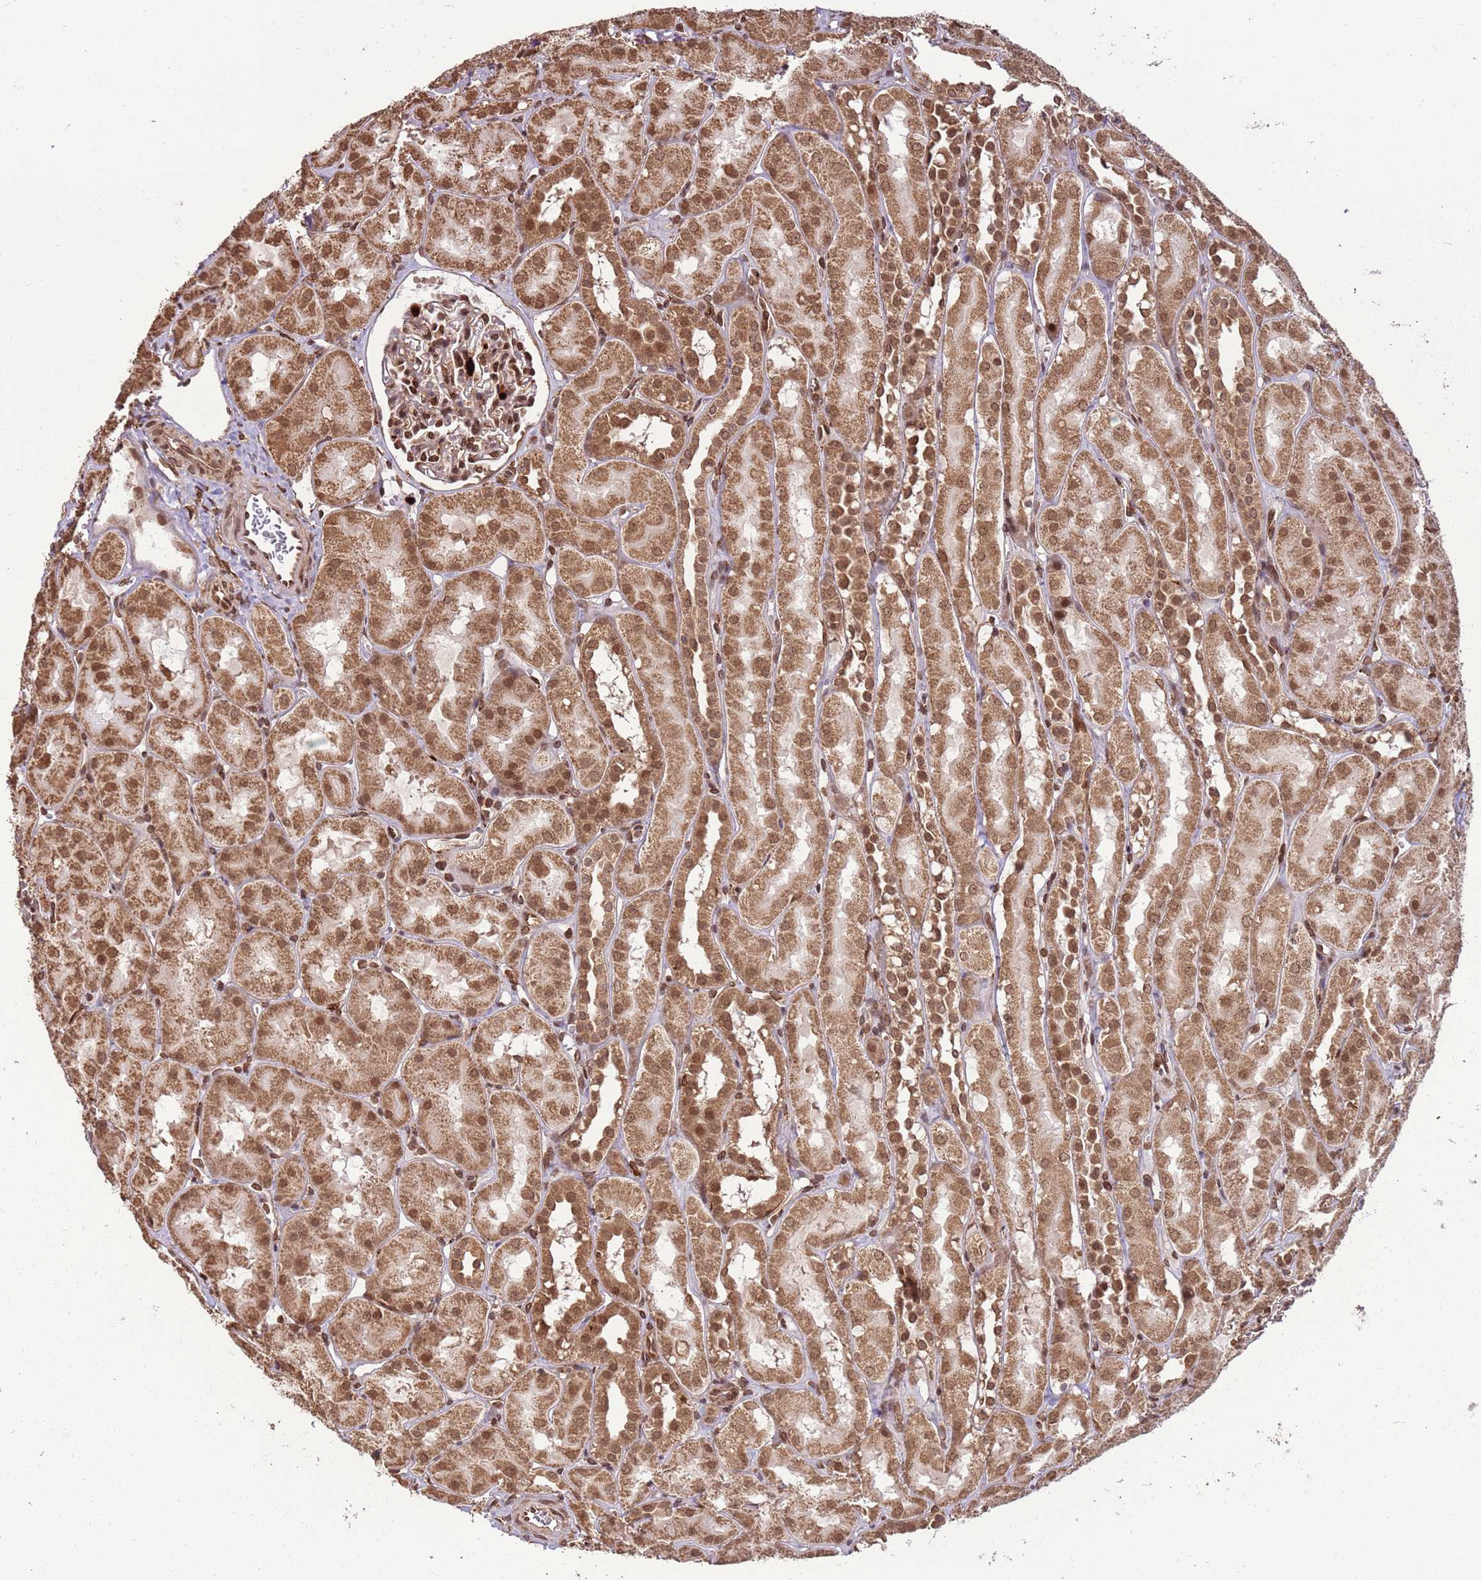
{"staining": {"intensity": "strong", "quantity": ">75%", "location": "cytoplasmic/membranous,nuclear"}, "tissue": "kidney", "cell_type": "Cells in glomeruli", "image_type": "normal", "snomed": [{"axis": "morphology", "description": "Normal tissue, NOS"}, {"axis": "topography", "description": "Kidney"}, {"axis": "topography", "description": "Urinary bladder"}], "caption": "This histopathology image demonstrates normal kidney stained with immunohistochemistry to label a protein in brown. The cytoplasmic/membranous,nuclear of cells in glomeruli show strong positivity for the protein. Nuclei are counter-stained blue.", "gene": "CEP170", "patient": {"sex": "male", "age": 16}}